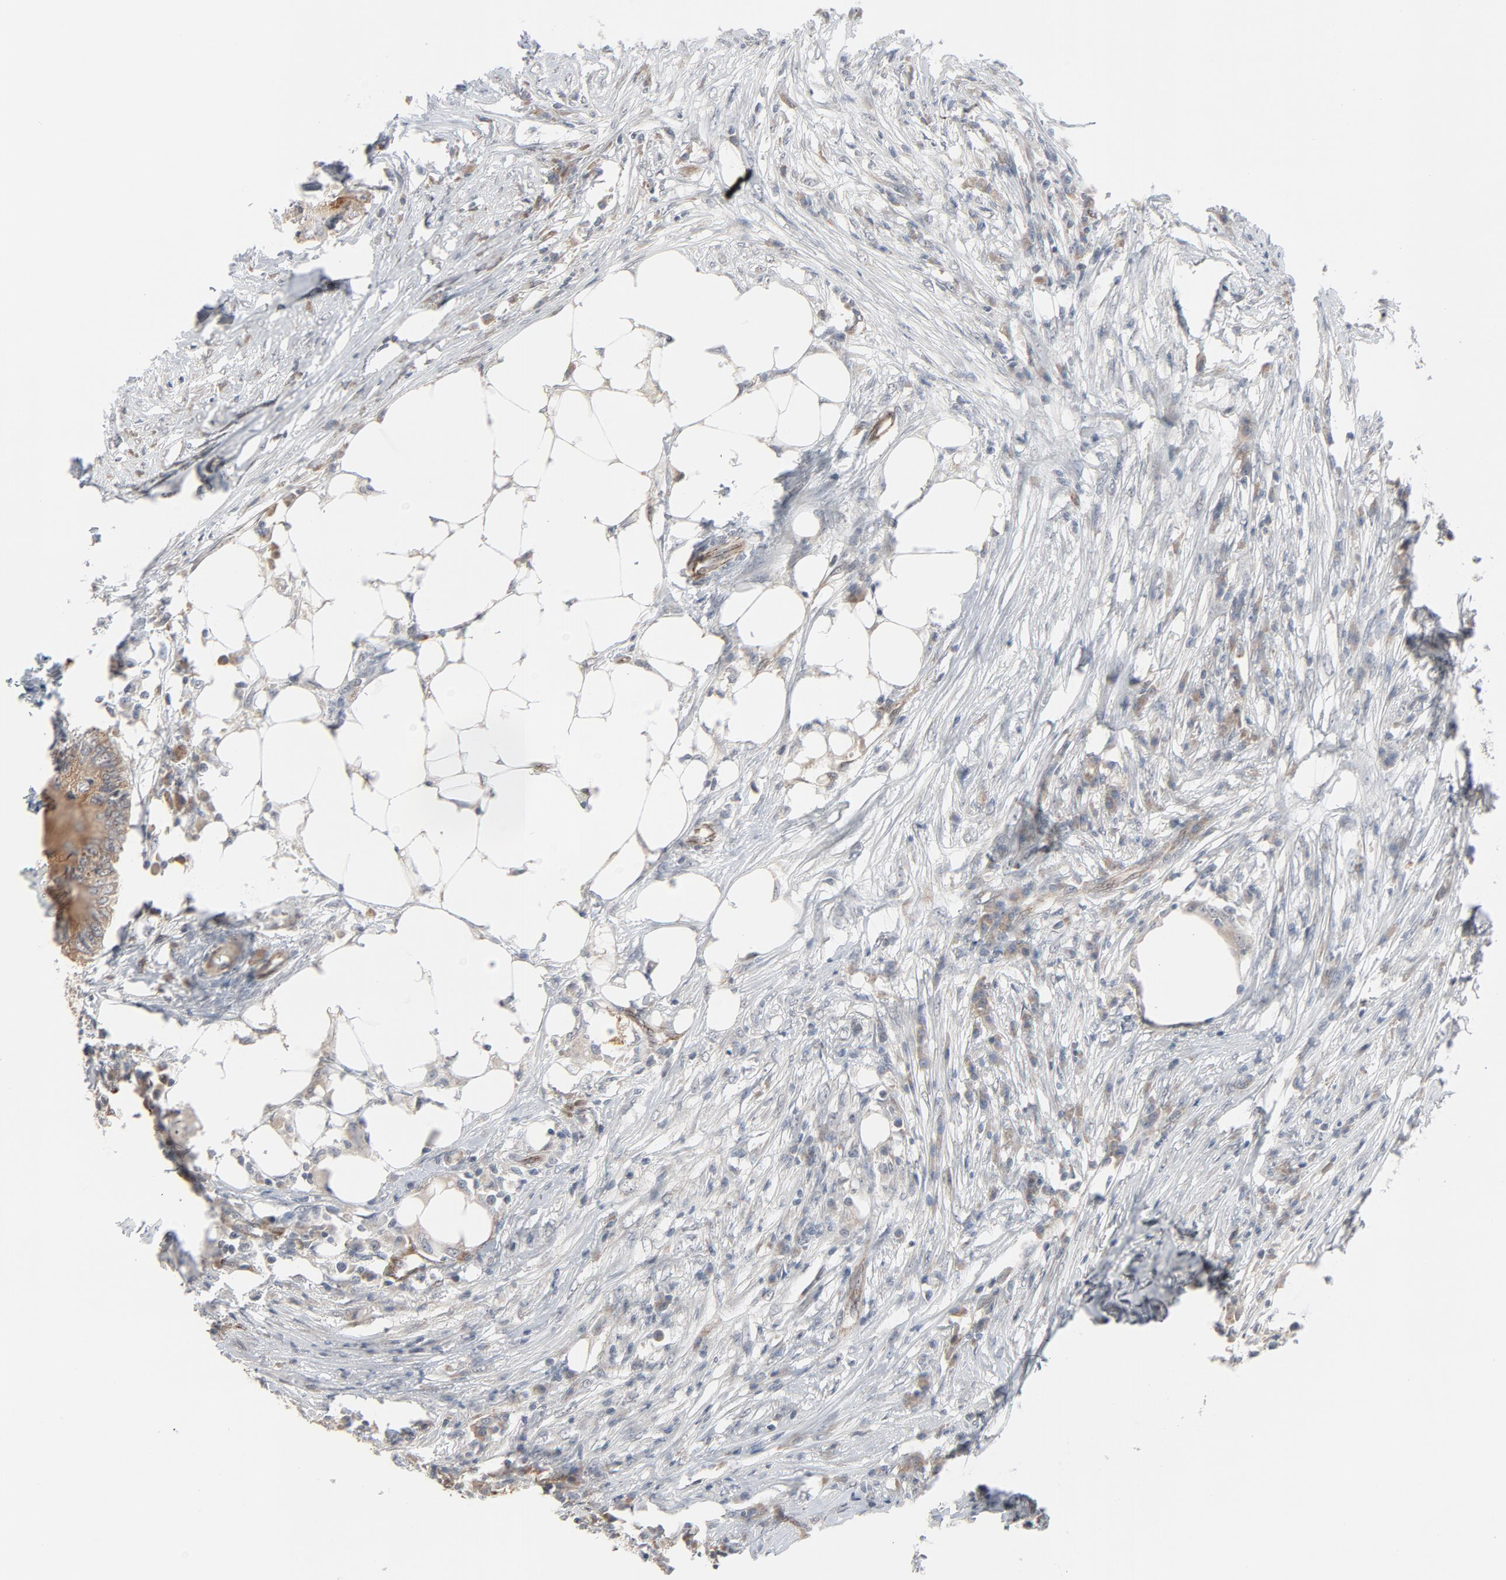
{"staining": {"intensity": "moderate", "quantity": ">75%", "location": "cytoplasmic/membranous"}, "tissue": "colorectal cancer", "cell_type": "Tumor cells", "image_type": "cancer", "snomed": [{"axis": "morphology", "description": "Adenocarcinoma, NOS"}, {"axis": "topography", "description": "Colon"}], "caption": "Immunohistochemical staining of human colorectal cancer exhibits moderate cytoplasmic/membranous protein staining in approximately >75% of tumor cells. Ihc stains the protein of interest in brown and the nuclei are stained blue.", "gene": "ITPR3", "patient": {"sex": "male", "age": 71}}